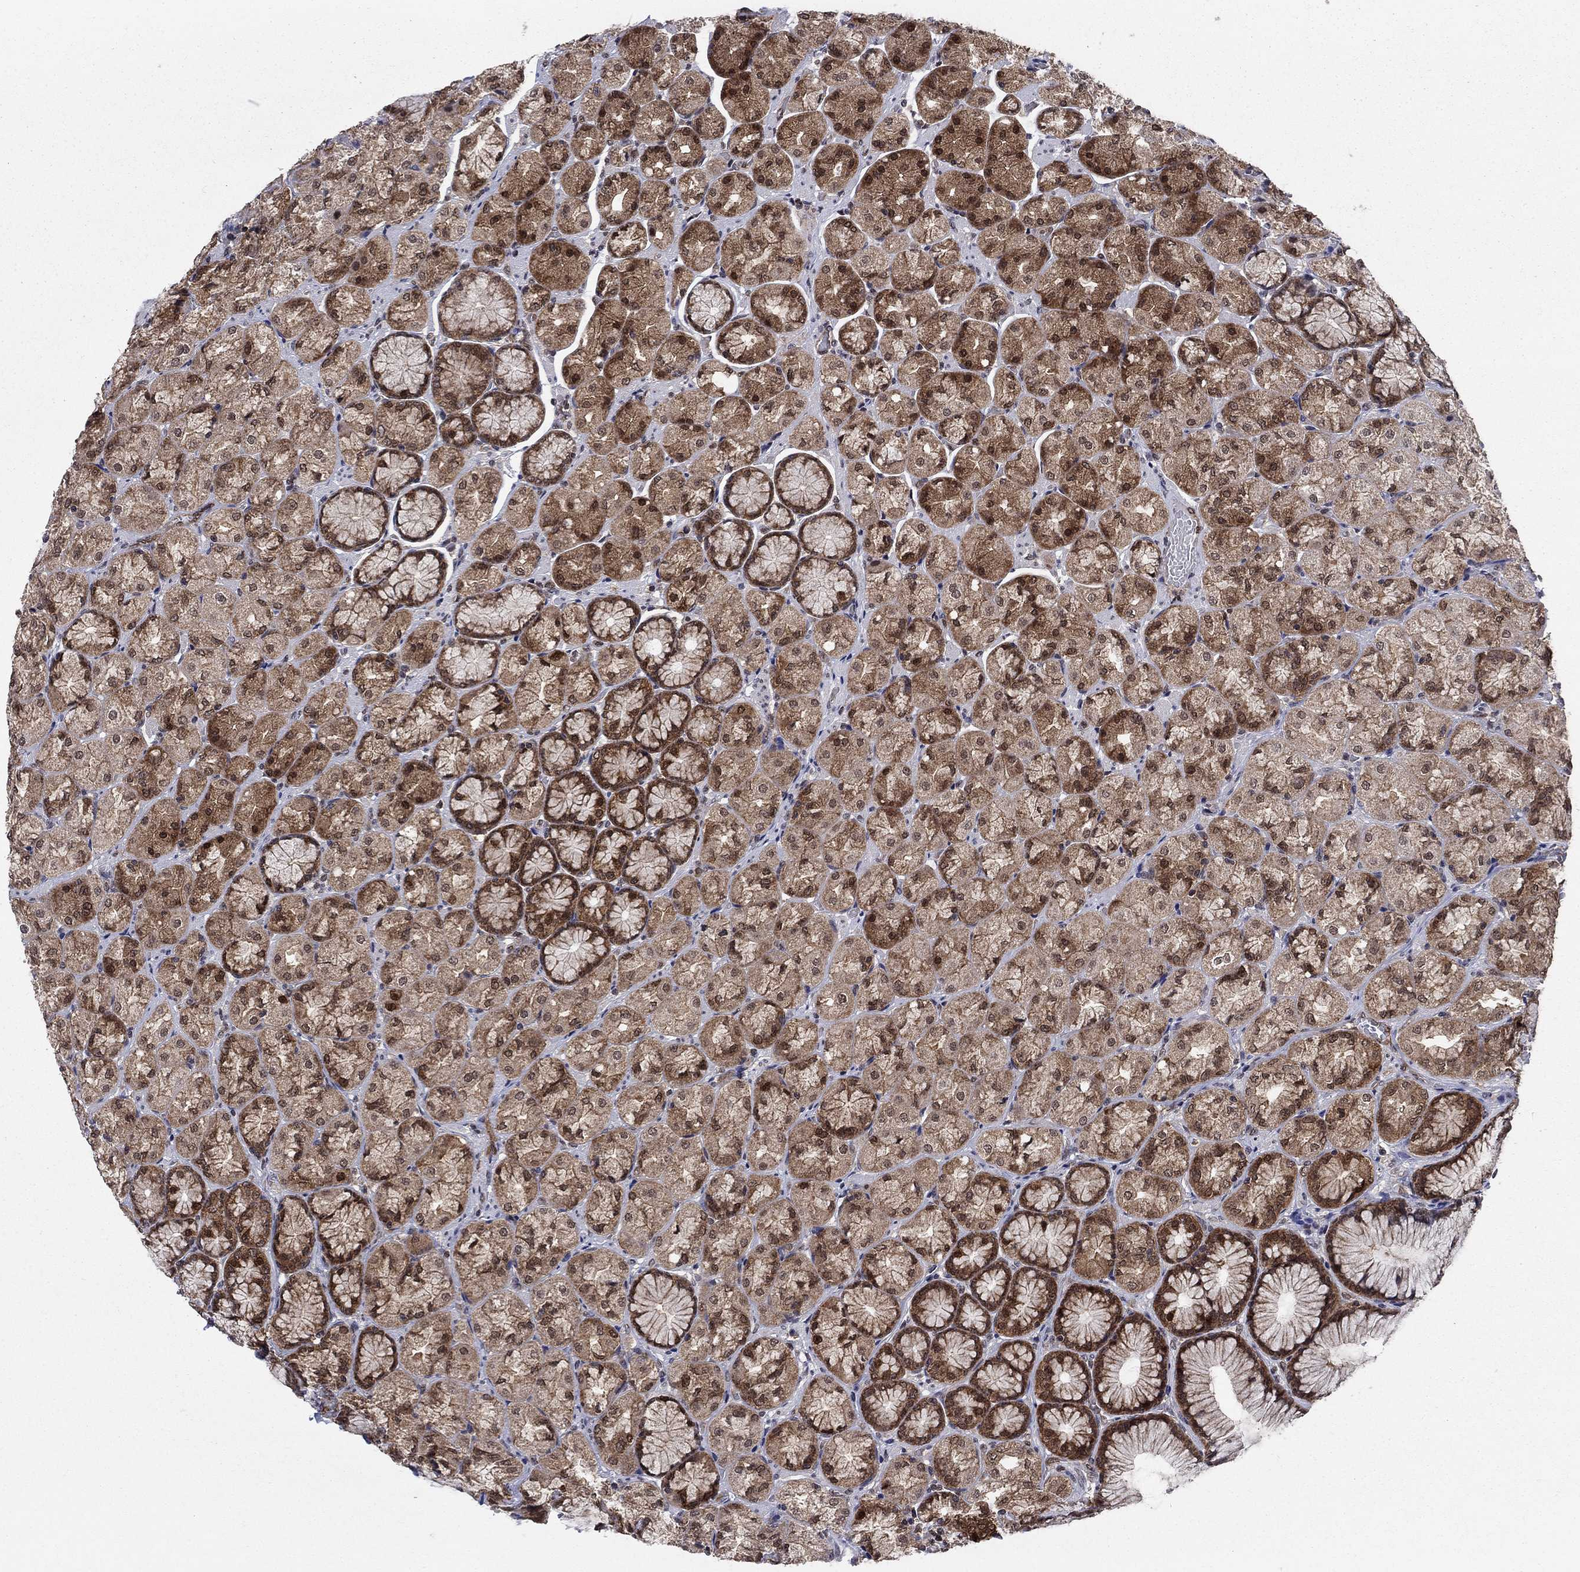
{"staining": {"intensity": "moderate", "quantity": ">75%", "location": "cytoplasmic/membranous,nuclear"}, "tissue": "stomach", "cell_type": "Glandular cells", "image_type": "normal", "snomed": [{"axis": "morphology", "description": "Normal tissue, NOS"}, {"axis": "morphology", "description": "Adenocarcinoma, NOS"}, {"axis": "morphology", "description": "Adenocarcinoma, High grade"}, {"axis": "topography", "description": "Stomach, upper"}, {"axis": "topography", "description": "Stomach"}], "caption": "Protein expression analysis of unremarkable stomach reveals moderate cytoplasmic/membranous,nuclear expression in about >75% of glandular cells. (Stains: DAB (3,3'-diaminobenzidine) in brown, nuclei in blue, Microscopy: brightfield microscopy at high magnification).", "gene": "DNAJA1", "patient": {"sex": "female", "age": 65}}